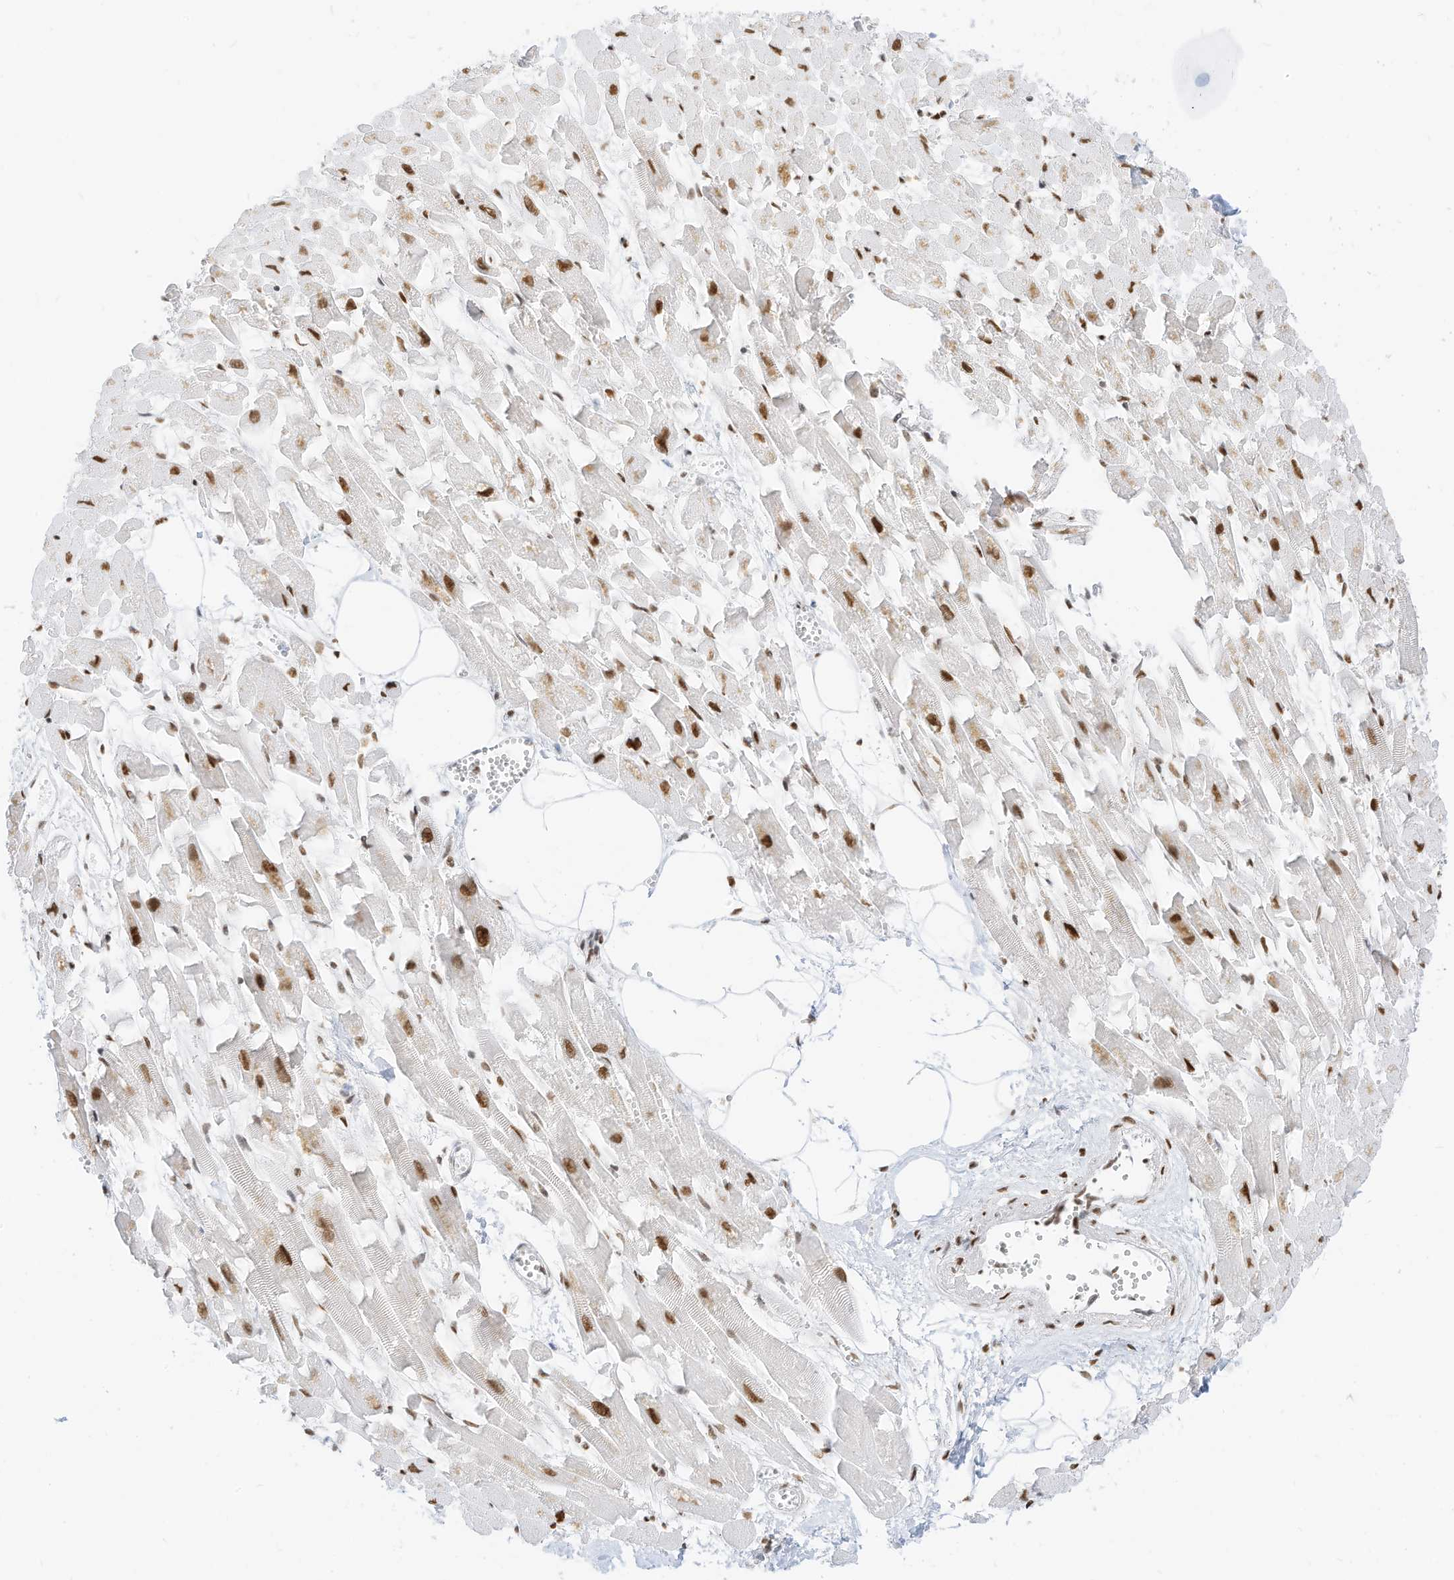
{"staining": {"intensity": "moderate", "quantity": ">75%", "location": "nuclear"}, "tissue": "heart muscle", "cell_type": "Cardiomyocytes", "image_type": "normal", "snomed": [{"axis": "morphology", "description": "Normal tissue, NOS"}, {"axis": "topography", "description": "Heart"}], "caption": "Cardiomyocytes show medium levels of moderate nuclear staining in approximately >75% of cells in unremarkable human heart muscle. (brown staining indicates protein expression, while blue staining denotes nuclei).", "gene": "SMARCA2", "patient": {"sex": "female", "age": 64}}